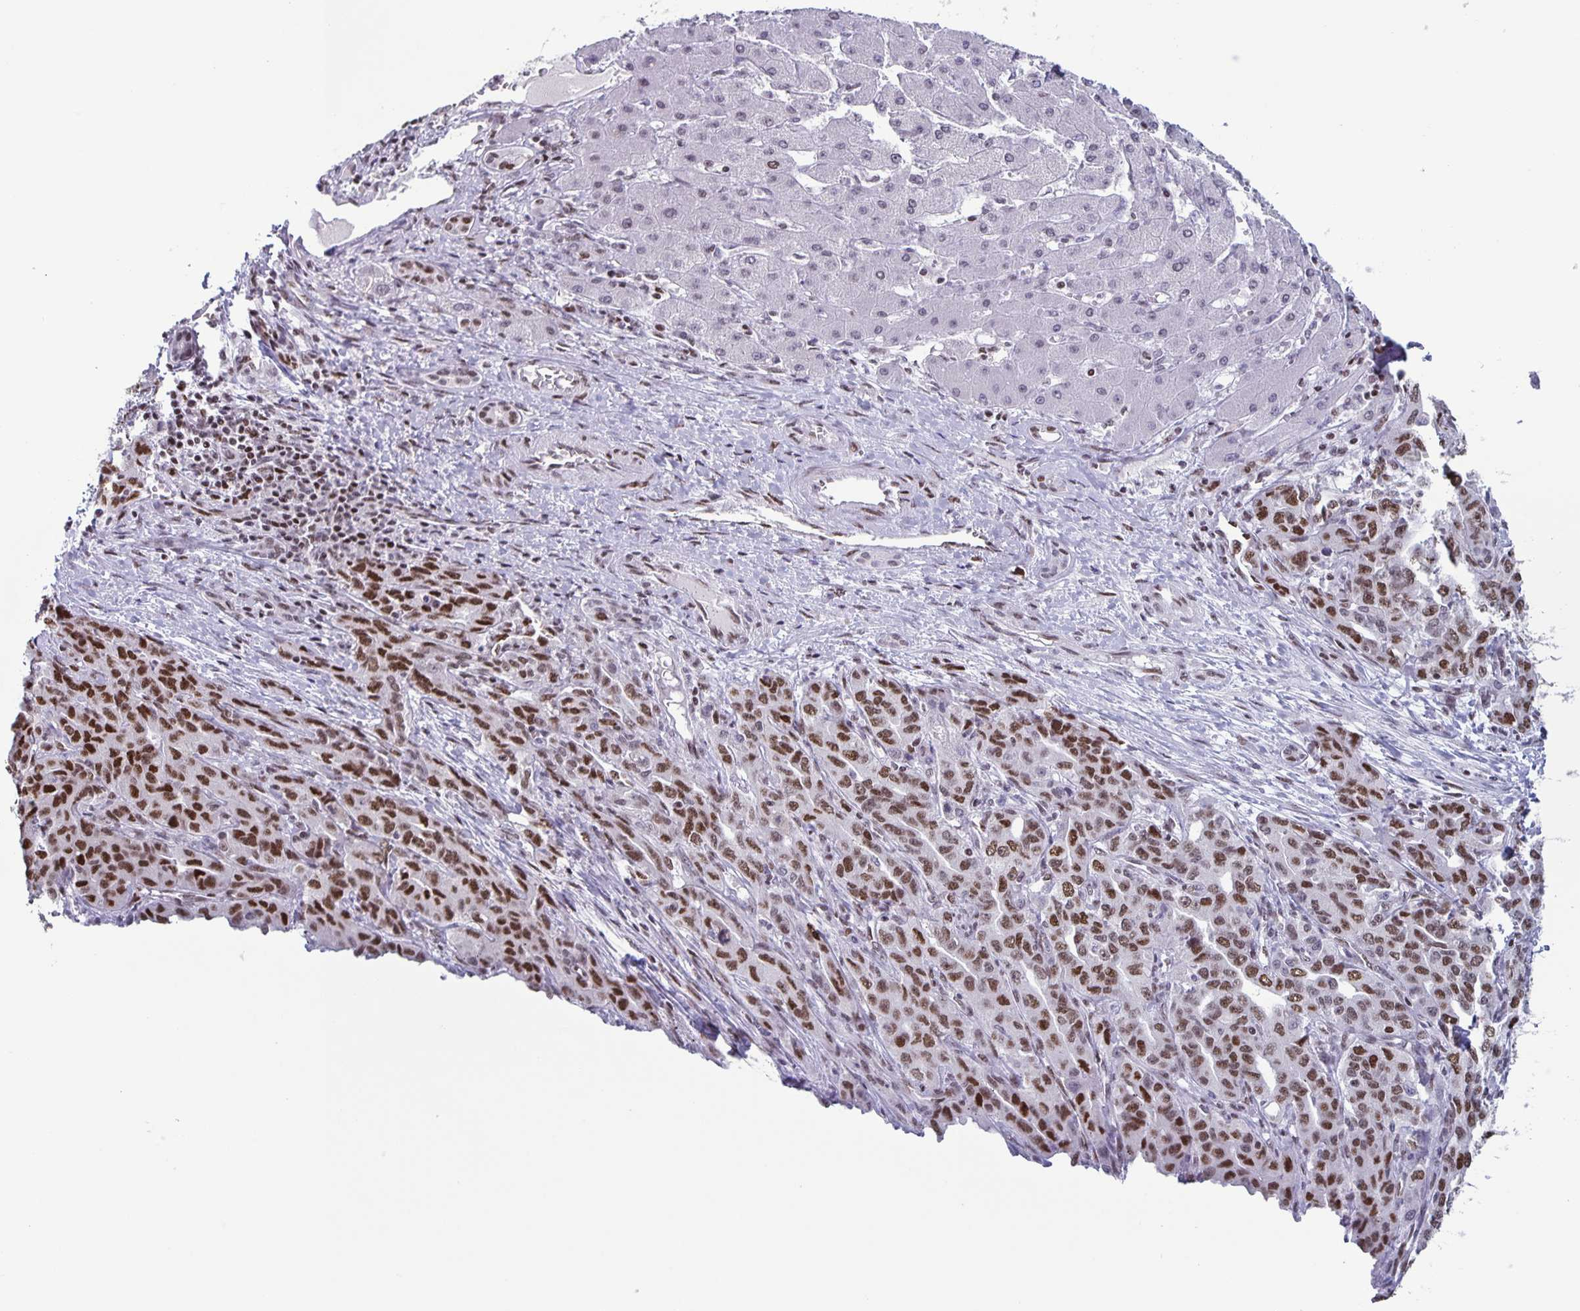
{"staining": {"intensity": "moderate", "quantity": ">75%", "location": "nuclear"}, "tissue": "liver cancer", "cell_type": "Tumor cells", "image_type": "cancer", "snomed": [{"axis": "morphology", "description": "Cholangiocarcinoma"}, {"axis": "topography", "description": "Liver"}], "caption": "Immunohistochemistry (DAB (3,3'-diaminobenzidine)) staining of human liver cholangiocarcinoma demonstrates moderate nuclear protein expression in about >75% of tumor cells.", "gene": "JUND", "patient": {"sex": "male", "age": 59}}